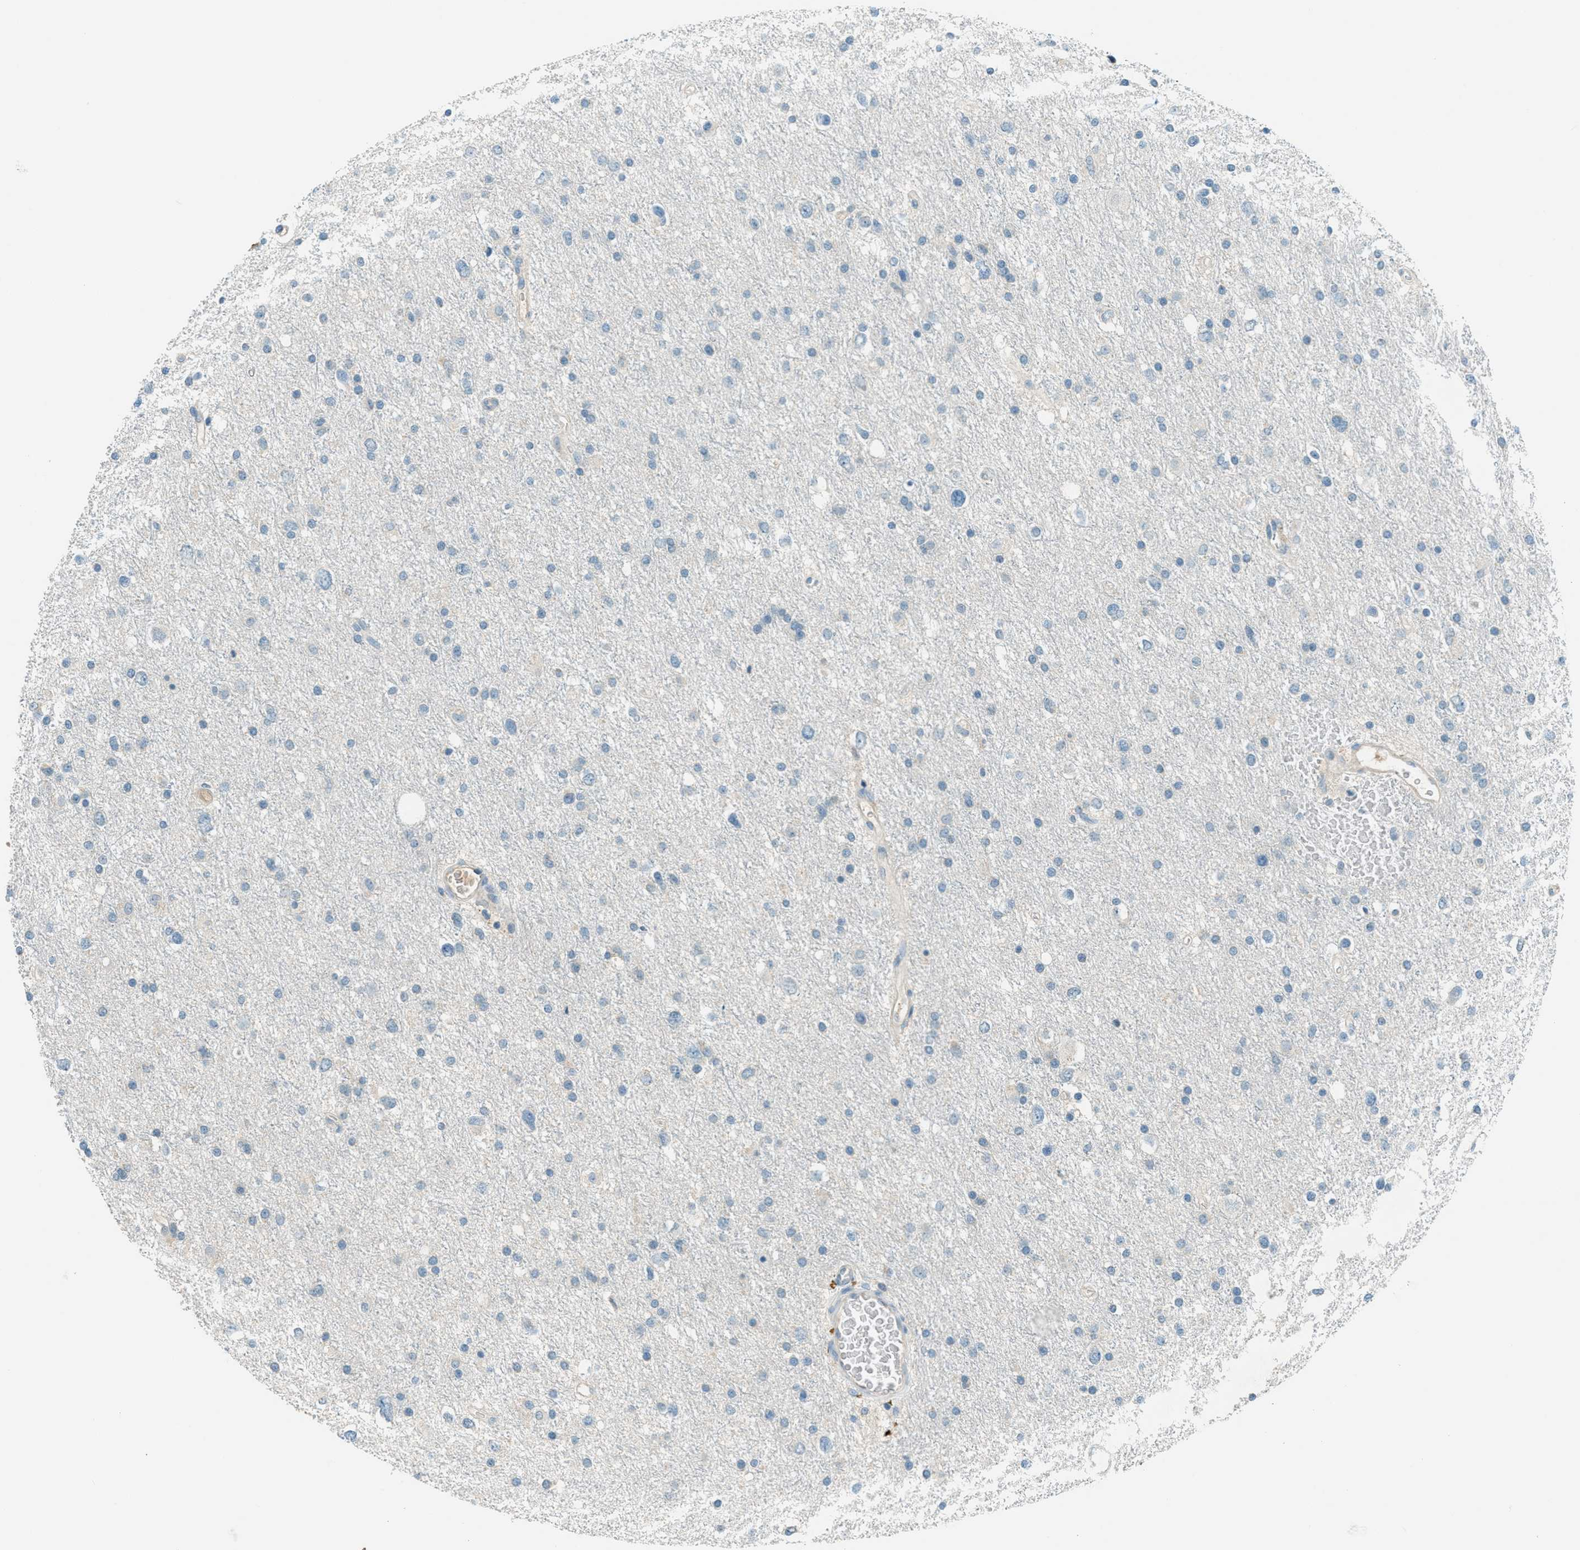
{"staining": {"intensity": "negative", "quantity": "none", "location": "none"}, "tissue": "glioma", "cell_type": "Tumor cells", "image_type": "cancer", "snomed": [{"axis": "morphology", "description": "Glioma, malignant, Low grade"}, {"axis": "topography", "description": "Brain"}], "caption": "An immunohistochemistry (IHC) image of glioma is shown. There is no staining in tumor cells of glioma.", "gene": "MSLN", "patient": {"sex": "female", "age": 37}}